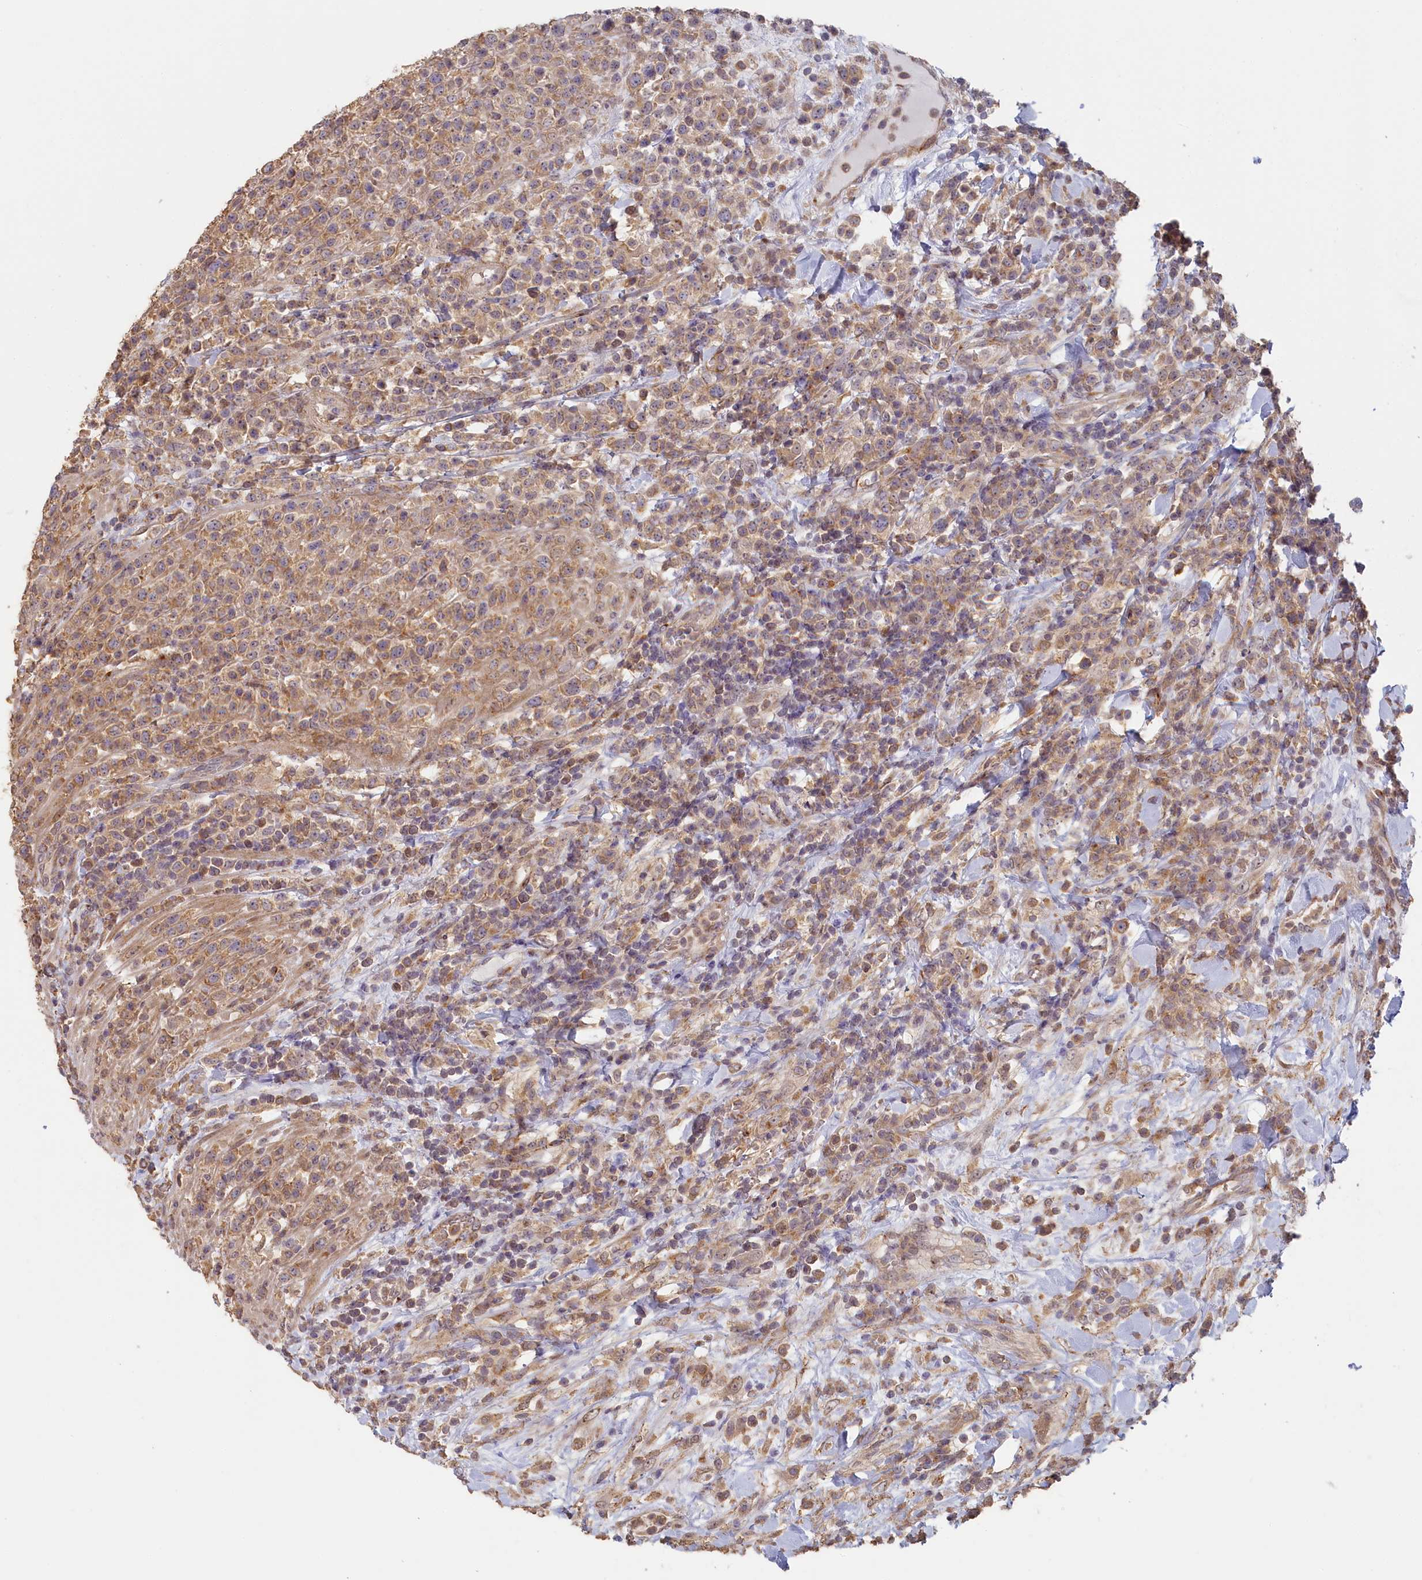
{"staining": {"intensity": "weak", "quantity": ">75%", "location": "cytoplasmic/membranous"}, "tissue": "lymphoma", "cell_type": "Tumor cells", "image_type": "cancer", "snomed": [{"axis": "morphology", "description": "Malignant lymphoma, non-Hodgkin's type, High grade"}, {"axis": "topography", "description": "Colon"}], "caption": "Tumor cells show low levels of weak cytoplasmic/membranous expression in about >75% of cells in malignant lymphoma, non-Hodgkin's type (high-grade). (DAB IHC, brown staining for protein, blue staining for nuclei).", "gene": "STX16", "patient": {"sex": "female", "age": 53}}